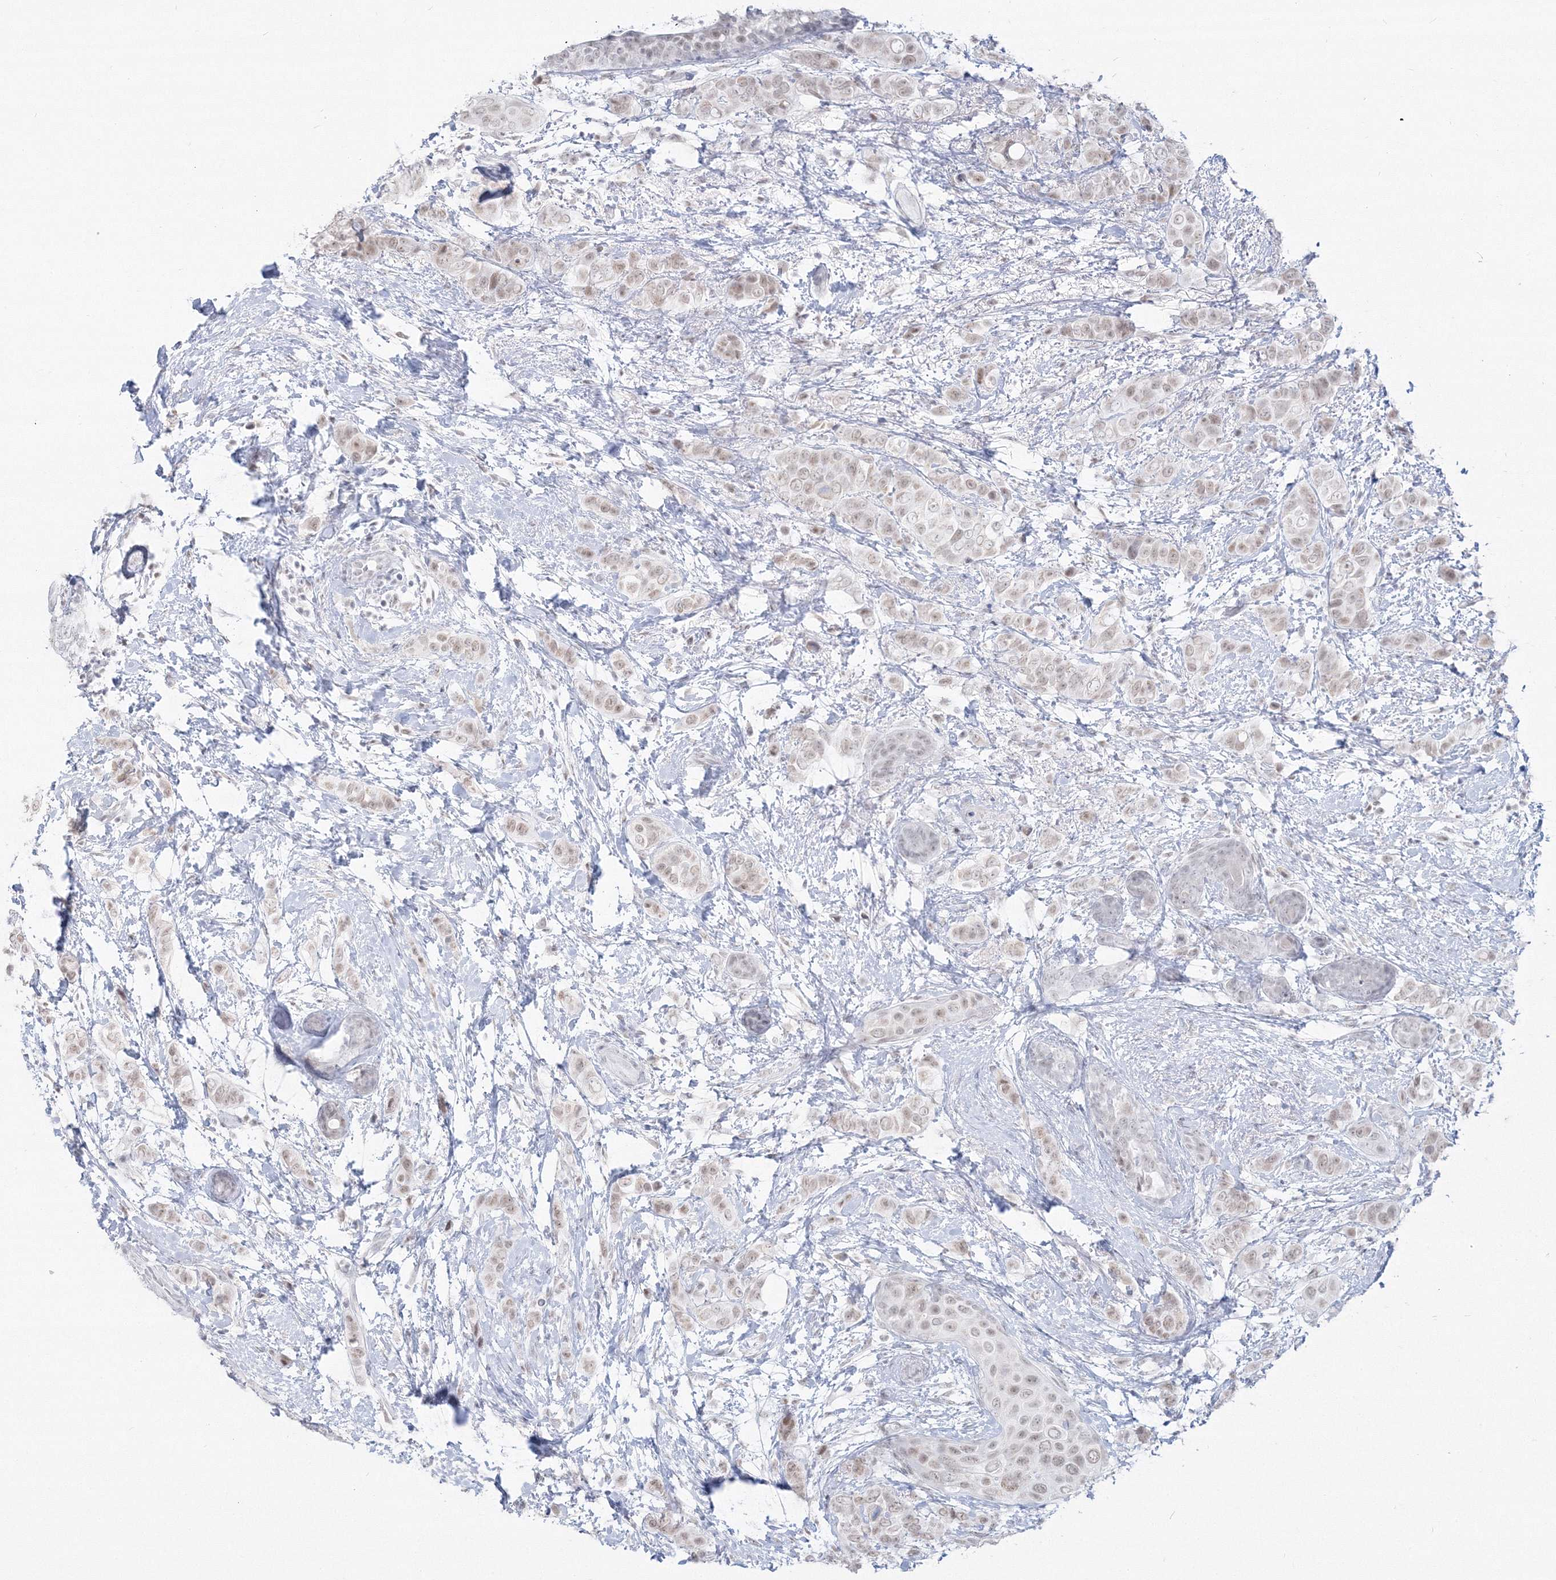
{"staining": {"intensity": "weak", "quantity": "25%-75%", "location": "nuclear"}, "tissue": "breast cancer", "cell_type": "Tumor cells", "image_type": "cancer", "snomed": [{"axis": "morphology", "description": "Lobular carcinoma"}, {"axis": "topography", "description": "Breast"}], "caption": "DAB immunohistochemical staining of lobular carcinoma (breast) reveals weak nuclear protein staining in about 25%-75% of tumor cells.", "gene": "PPP4R2", "patient": {"sex": "female", "age": 51}}